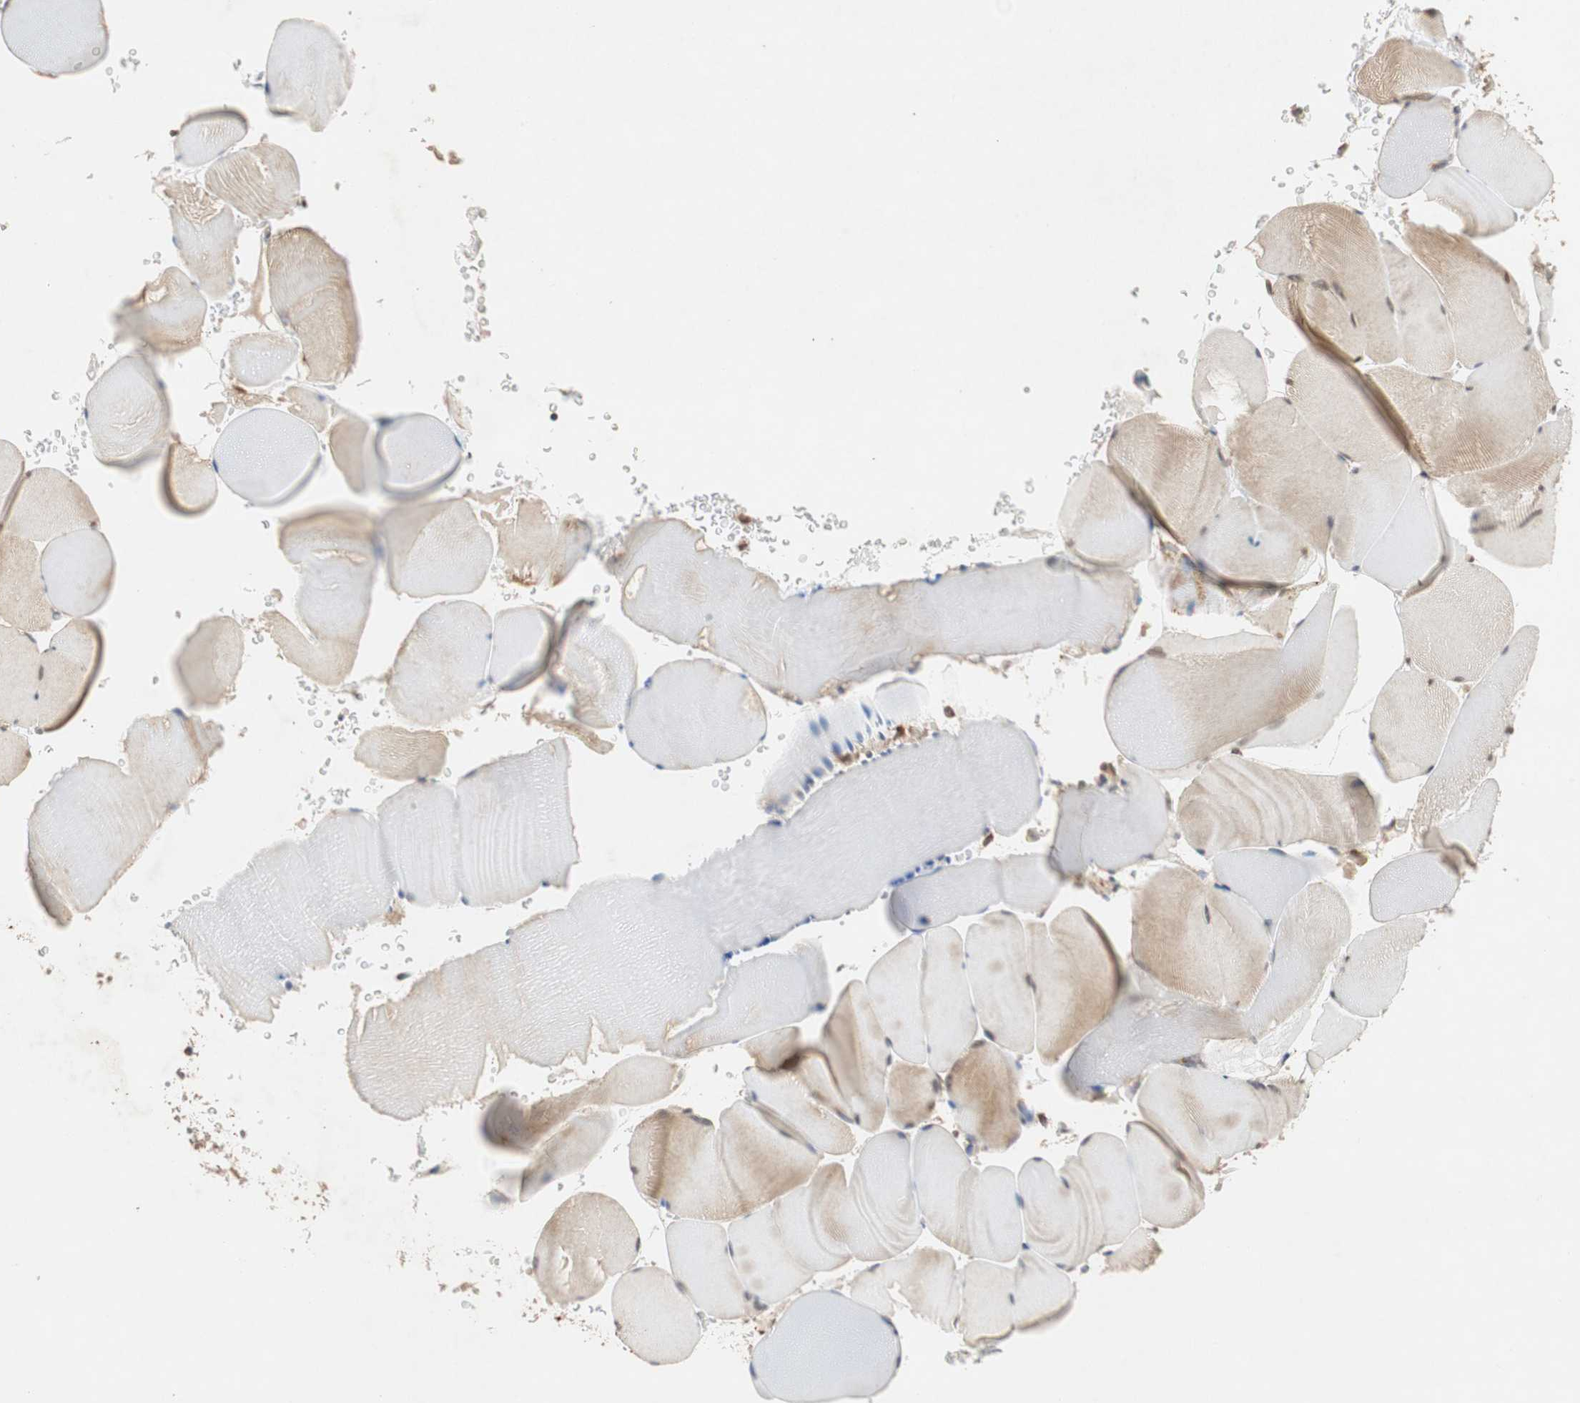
{"staining": {"intensity": "weak", "quantity": ">75%", "location": "cytoplasmic/membranous"}, "tissue": "skeletal muscle", "cell_type": "Myocytes", "image_type": "normal", "snomed": [{"axis": "morphology", "description": "Normal tissue, NOS"}, {"axis": "topography", "description": "Skeletal muscle"}], "caption": "IHC image of unremarkable skeletal muscle: human skeletal muscle stained using immunohistochemistry (IHC) reveals low levels of weak protein expression localized specifically in the cytoplasmic/membranous of myocytes, appearing as a cytoplasmic/membranous brown color.", "gene": "AUP1", "patient": {"sex": "male", "age": 62}}